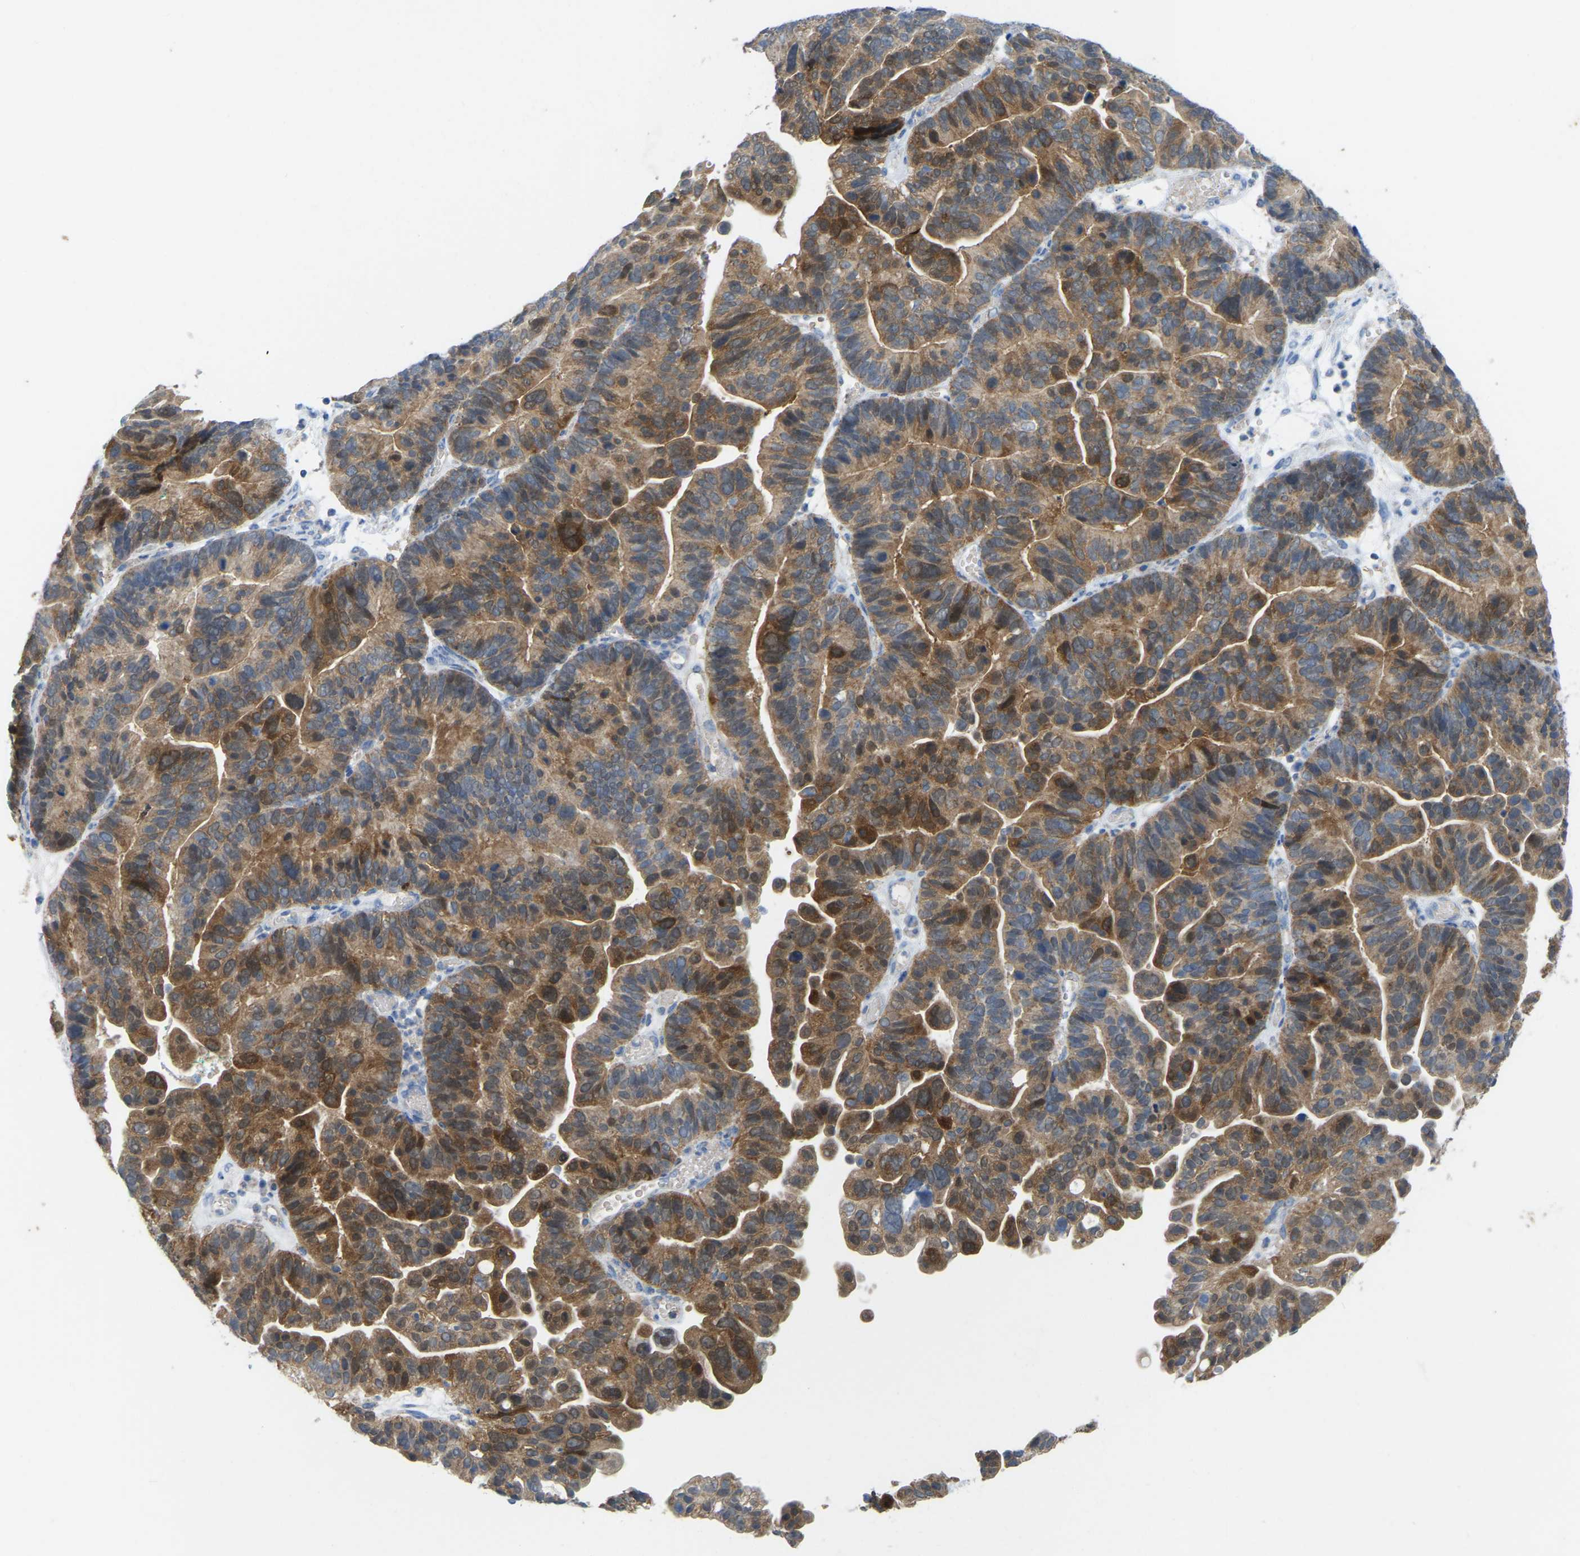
{"staining": {"intensity": "moderate", "quantity": ">75%", "location": "cytoplasmic/membranous"}, "tissue": "ovarian cancer", "cell_type": "Tumor cells", "image_type": "cancer", "snomed": [{"axis": "morphology", "description": "Cystadenocarcinoma, serous, NOS"}, {"axis": "topography", "description": "Ovary"}], "caption": "High-magnification brightfield microscopy of ovarian serous cystadenocarcinoma stained with DAB (3,3'-diaminobenzidine) (brown) and counterstained with hematoxylin (blue). tumor cells exhibit moderate cytoplasmic/membranous staining is identified in about>75% of cells.", "gene": "SERPINB5", "patient": {"sex": "female", "age": 56}}